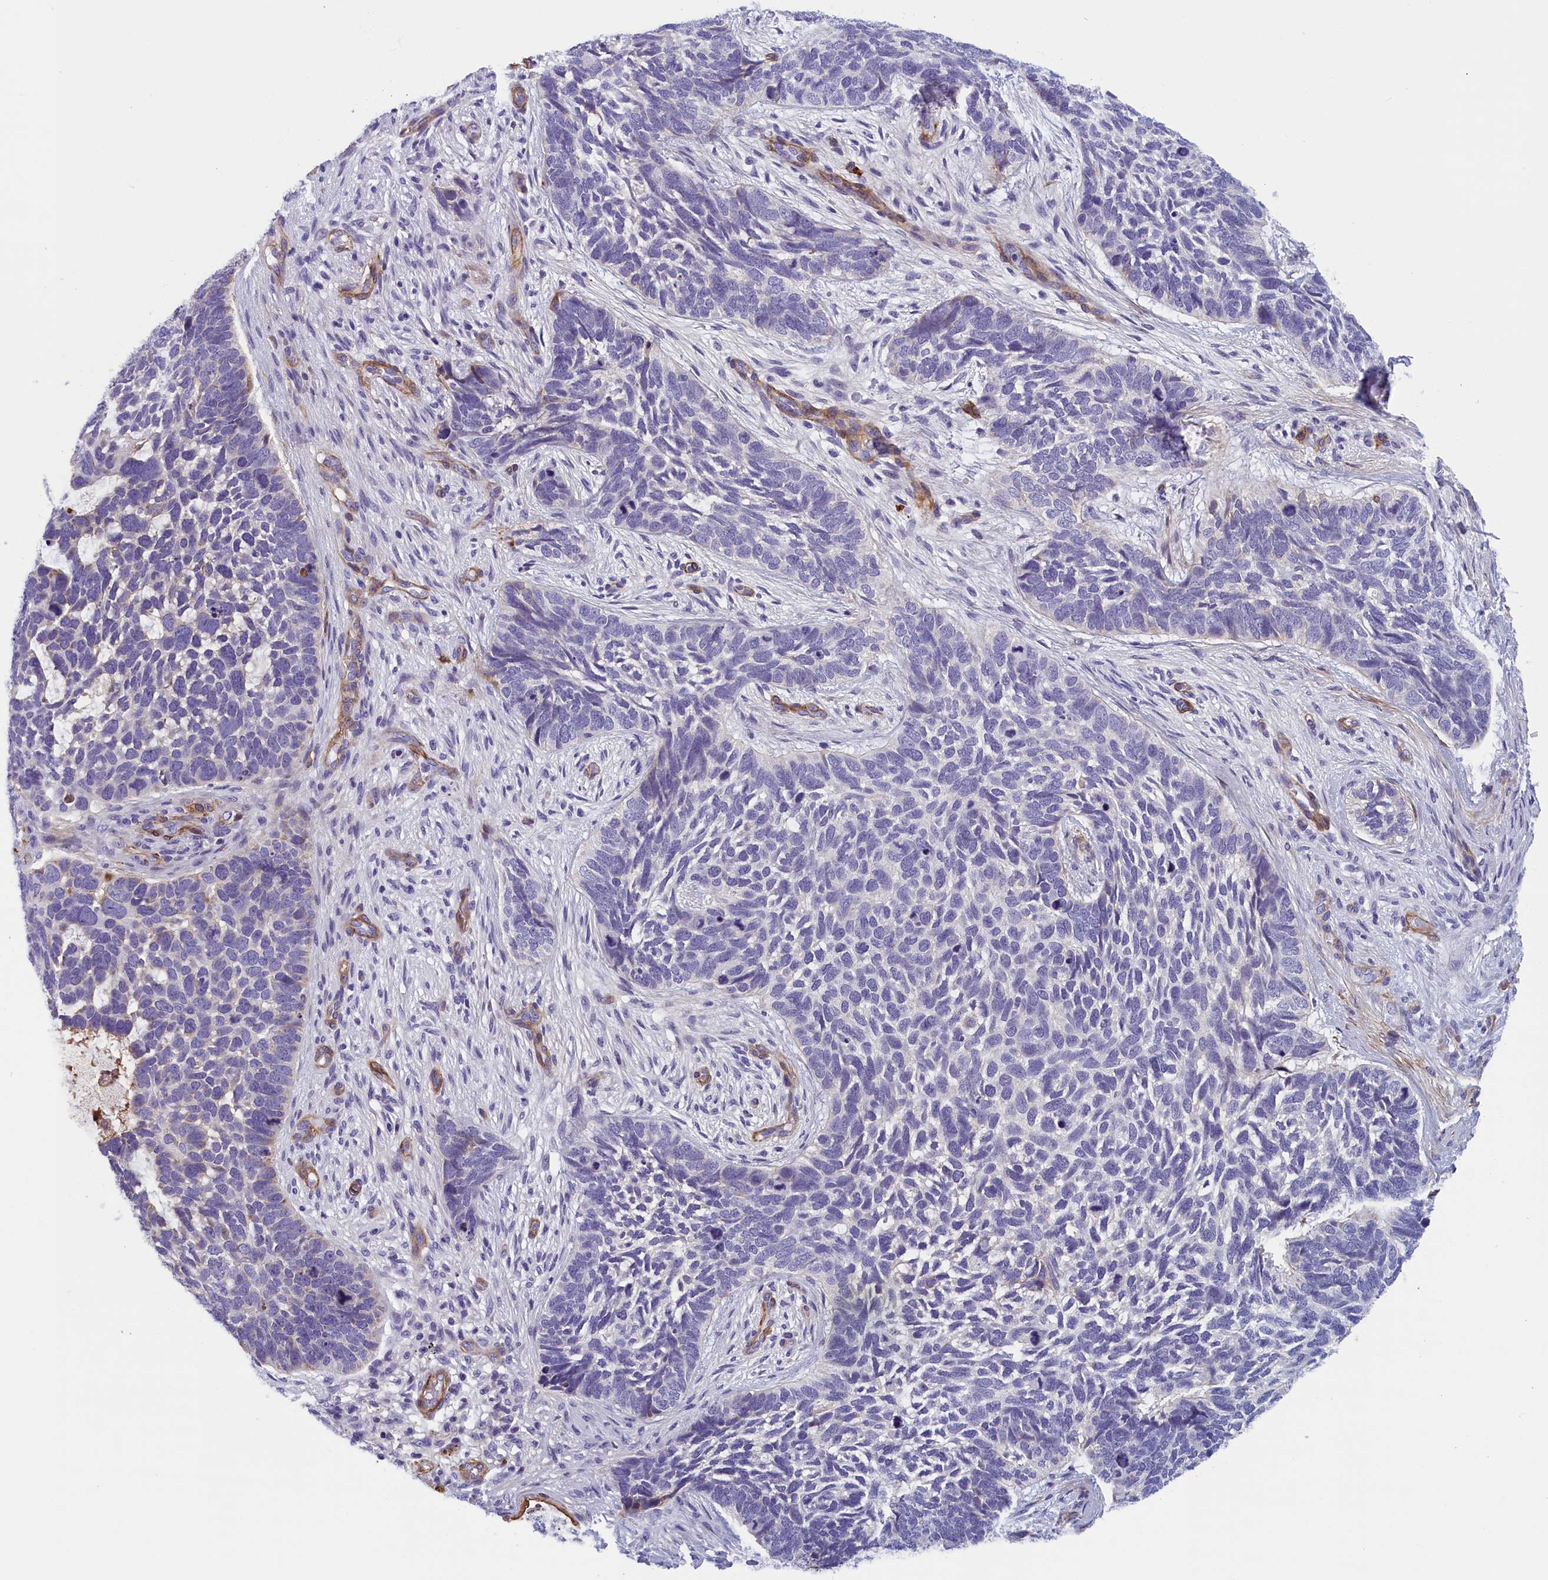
{"staining": {"intensity": "negative", "quantity": "none", "location": "none"}, "tissue": "skin cancer", "cell_type": "Tumor cells", "image_type": "cancer", "snomed": [{"axis": "morphology", "description": "Basal cell carcinoma"}, {"axis": "topography", "description": "Skin"}], "caption": "The IHC image has no significant staining in tumor cells of skin basal cell carcinoma tissue.", "gene": "BCL2L13", "patient": {"sex": "male", "age": 88}}